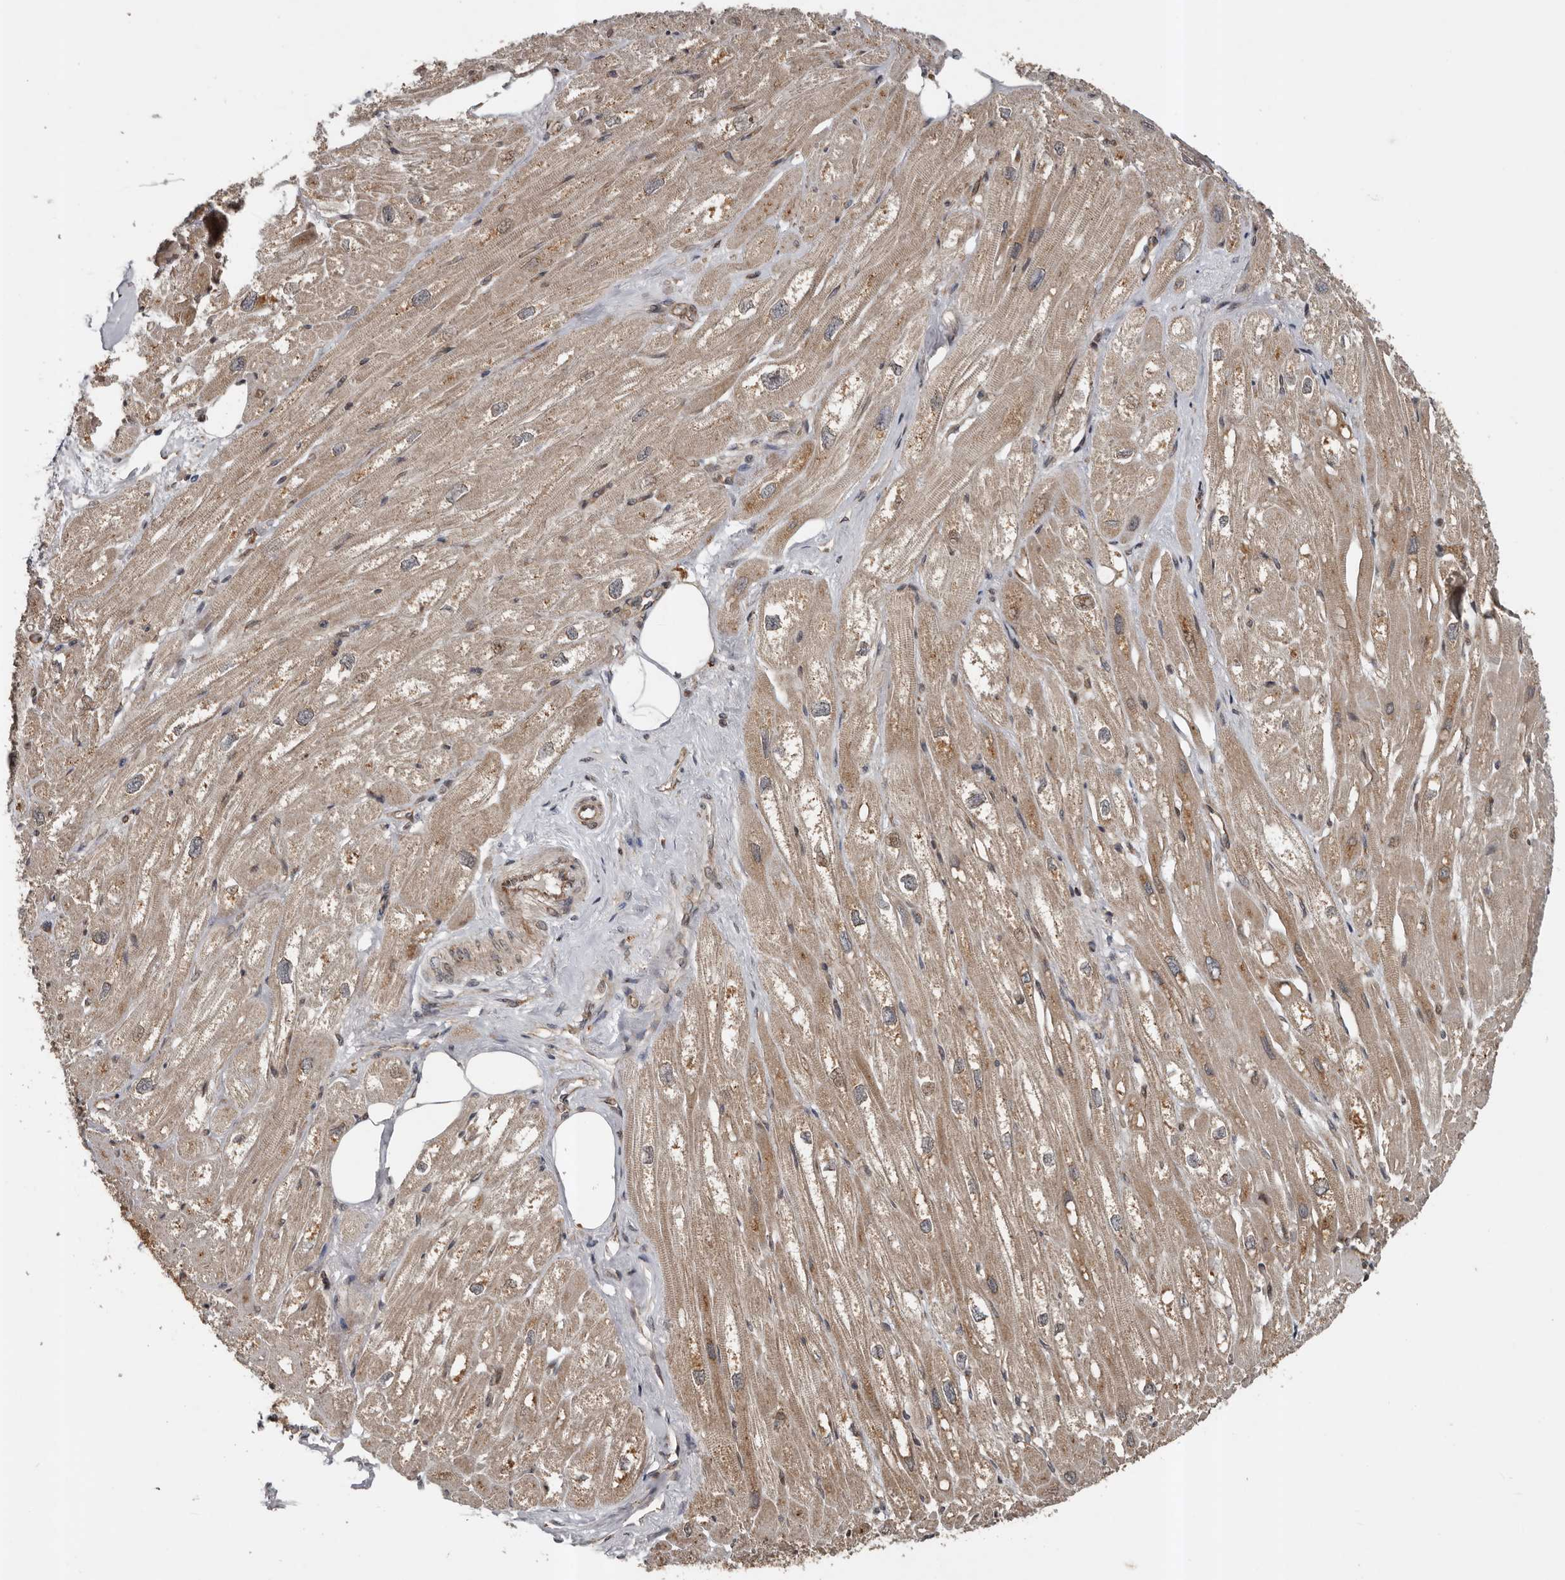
{"staining": {"intensity": "moderate", "quantity": "25%-75%", "location": "cytoplasmic/membranous"}, "tissue": "heart muscle", "cell_type": "Cardiomyocytes", "image_type": "normal", "snomed": [{"axis": "morphology", "description": "Normal tissue, NOS"}, {"axis": "topography", "description": "Heart"}], "caption": "Protein analysis of normal heart muscle displays moderate cytoplasmic/membranous positivity in approximately 25%-75% of cardiomyocytes. (Stains: DAB (3,3'-diaminobenzidine) in brown, nuclei in blue, Microscopy: brightfield microscopy at high magnification).", "gene": "CCDC190", "patient": {"sex": "male", "age": 50}}